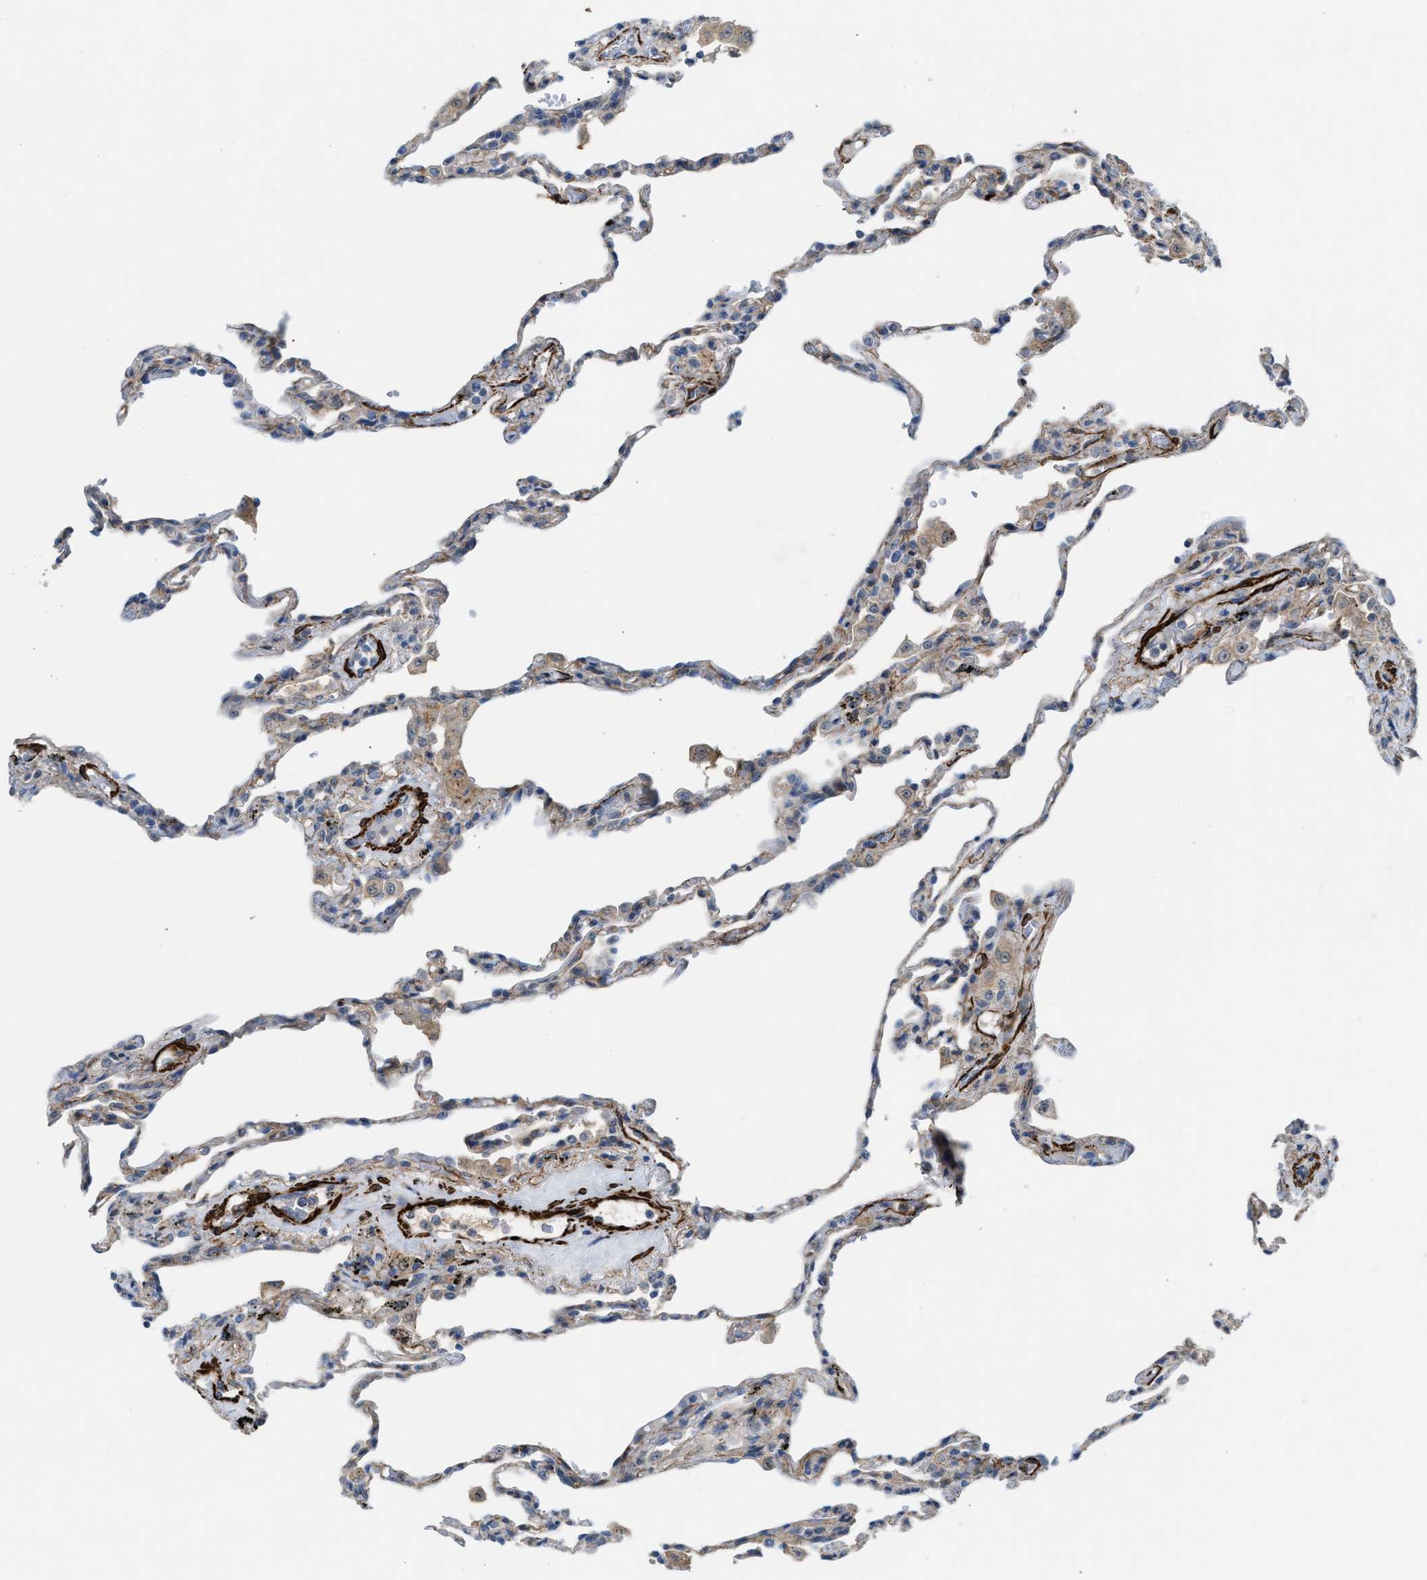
{"staining": {"intensity": "weak", "quantity": "<25%", "location": "cytoplasmic/membranous"}, "tissue": "lung", "cell_type": "Alveolar cells", "image_type": "normal", "snomed": [{"axis": "morphology", "description": "Normal tissue, NOS"}, {"axis": "topography", "description": "Lung"}], "caption": "Immunohistochemistry of unremarkable lung displays no staining in alveolar cells.", "gene": "NQO2", "patient": {"sex": "male", "age": 59}}